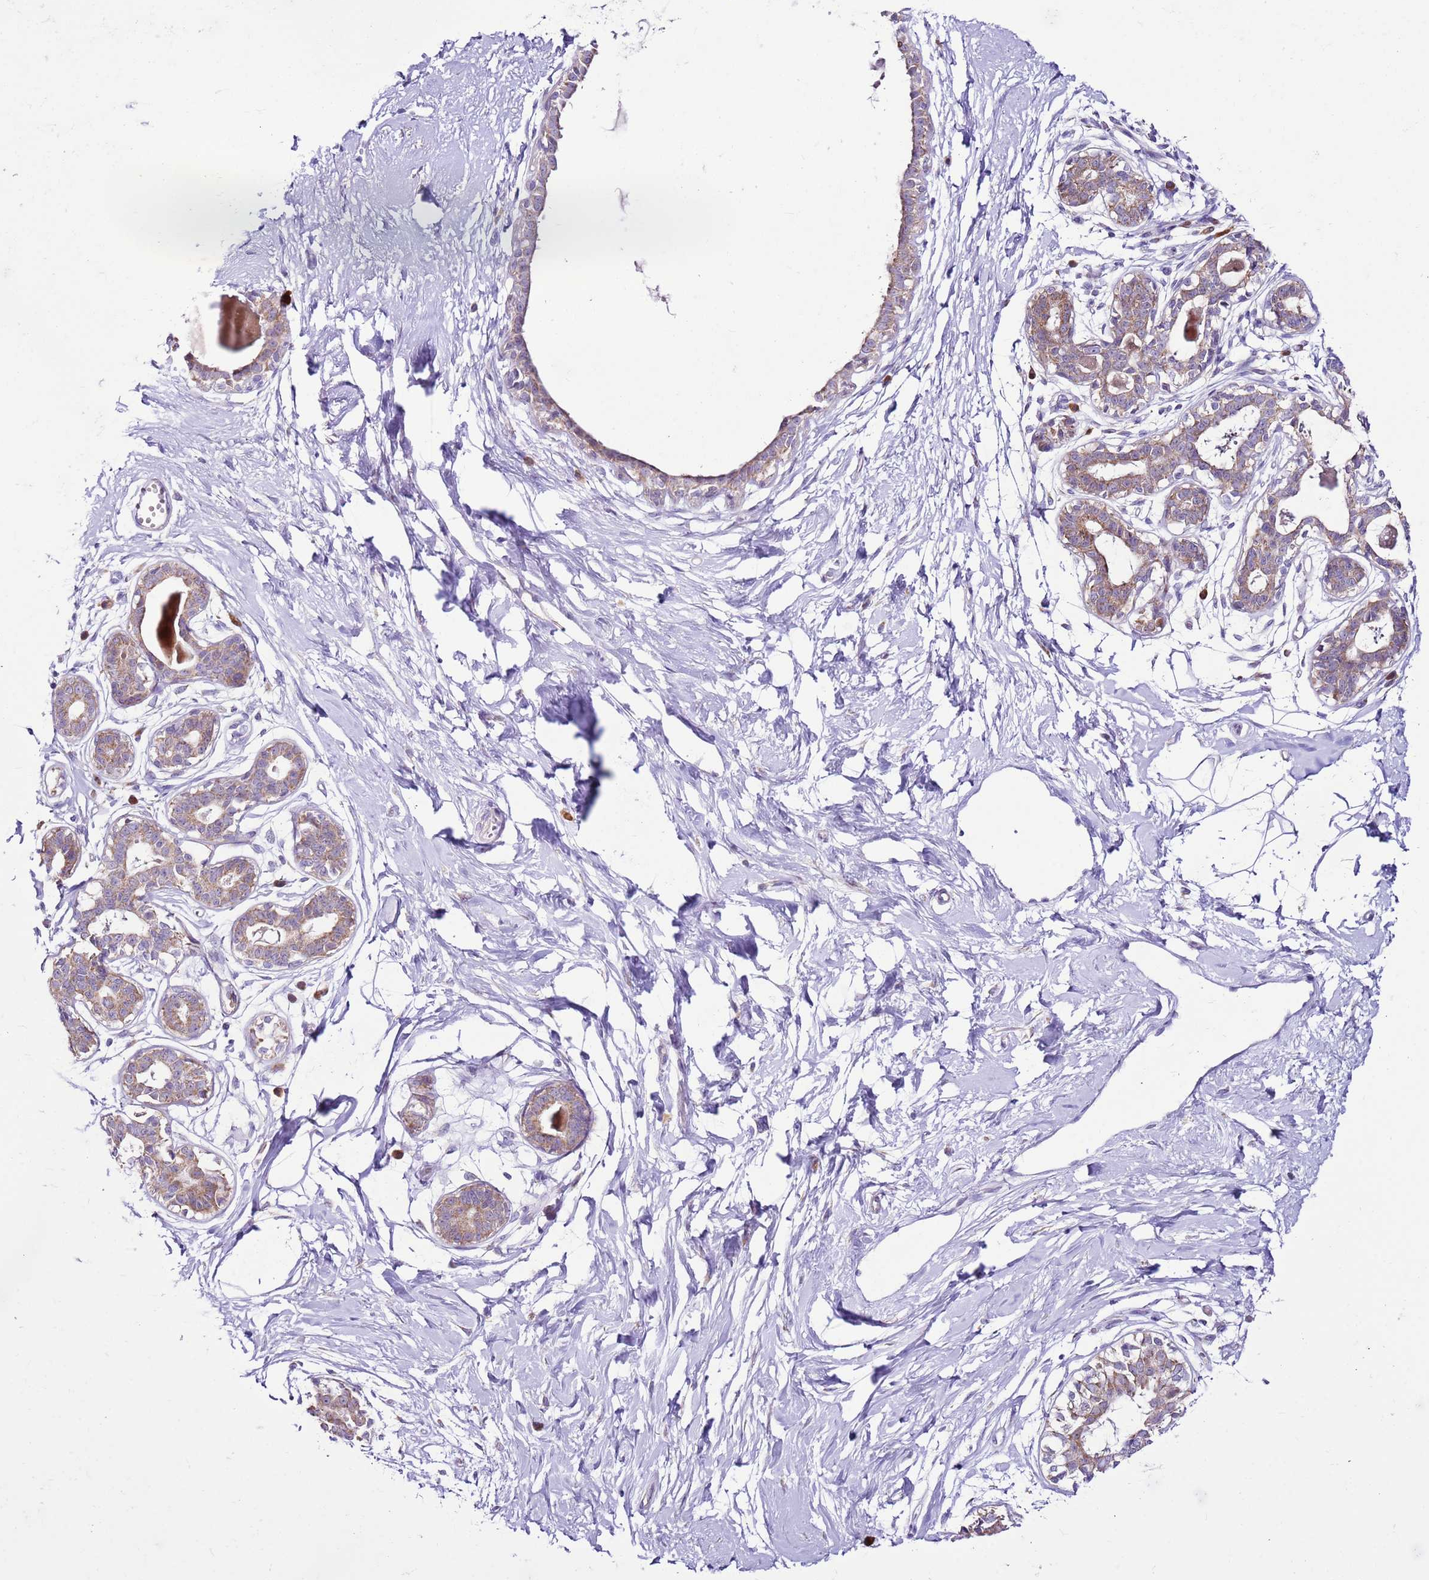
{"staining": {"intensity": "negative", "quantity": "none", "location": "none"}, "tissue": "breast", "cell_type": "Adipocytes", "image_type": "normal", "snomed": [{"axis": "morphology", "description": "Normal tissue, NOS"}, {"axis": "topography", "description": "Breast"}], "caption": "High power microscopy micrograph of an immunohistochemistry (IHC) image of benign breast, revealing no significant staining in adipocytes.", "gene": "MRPL36", "patient": {"sex": "female", "age": 45}}